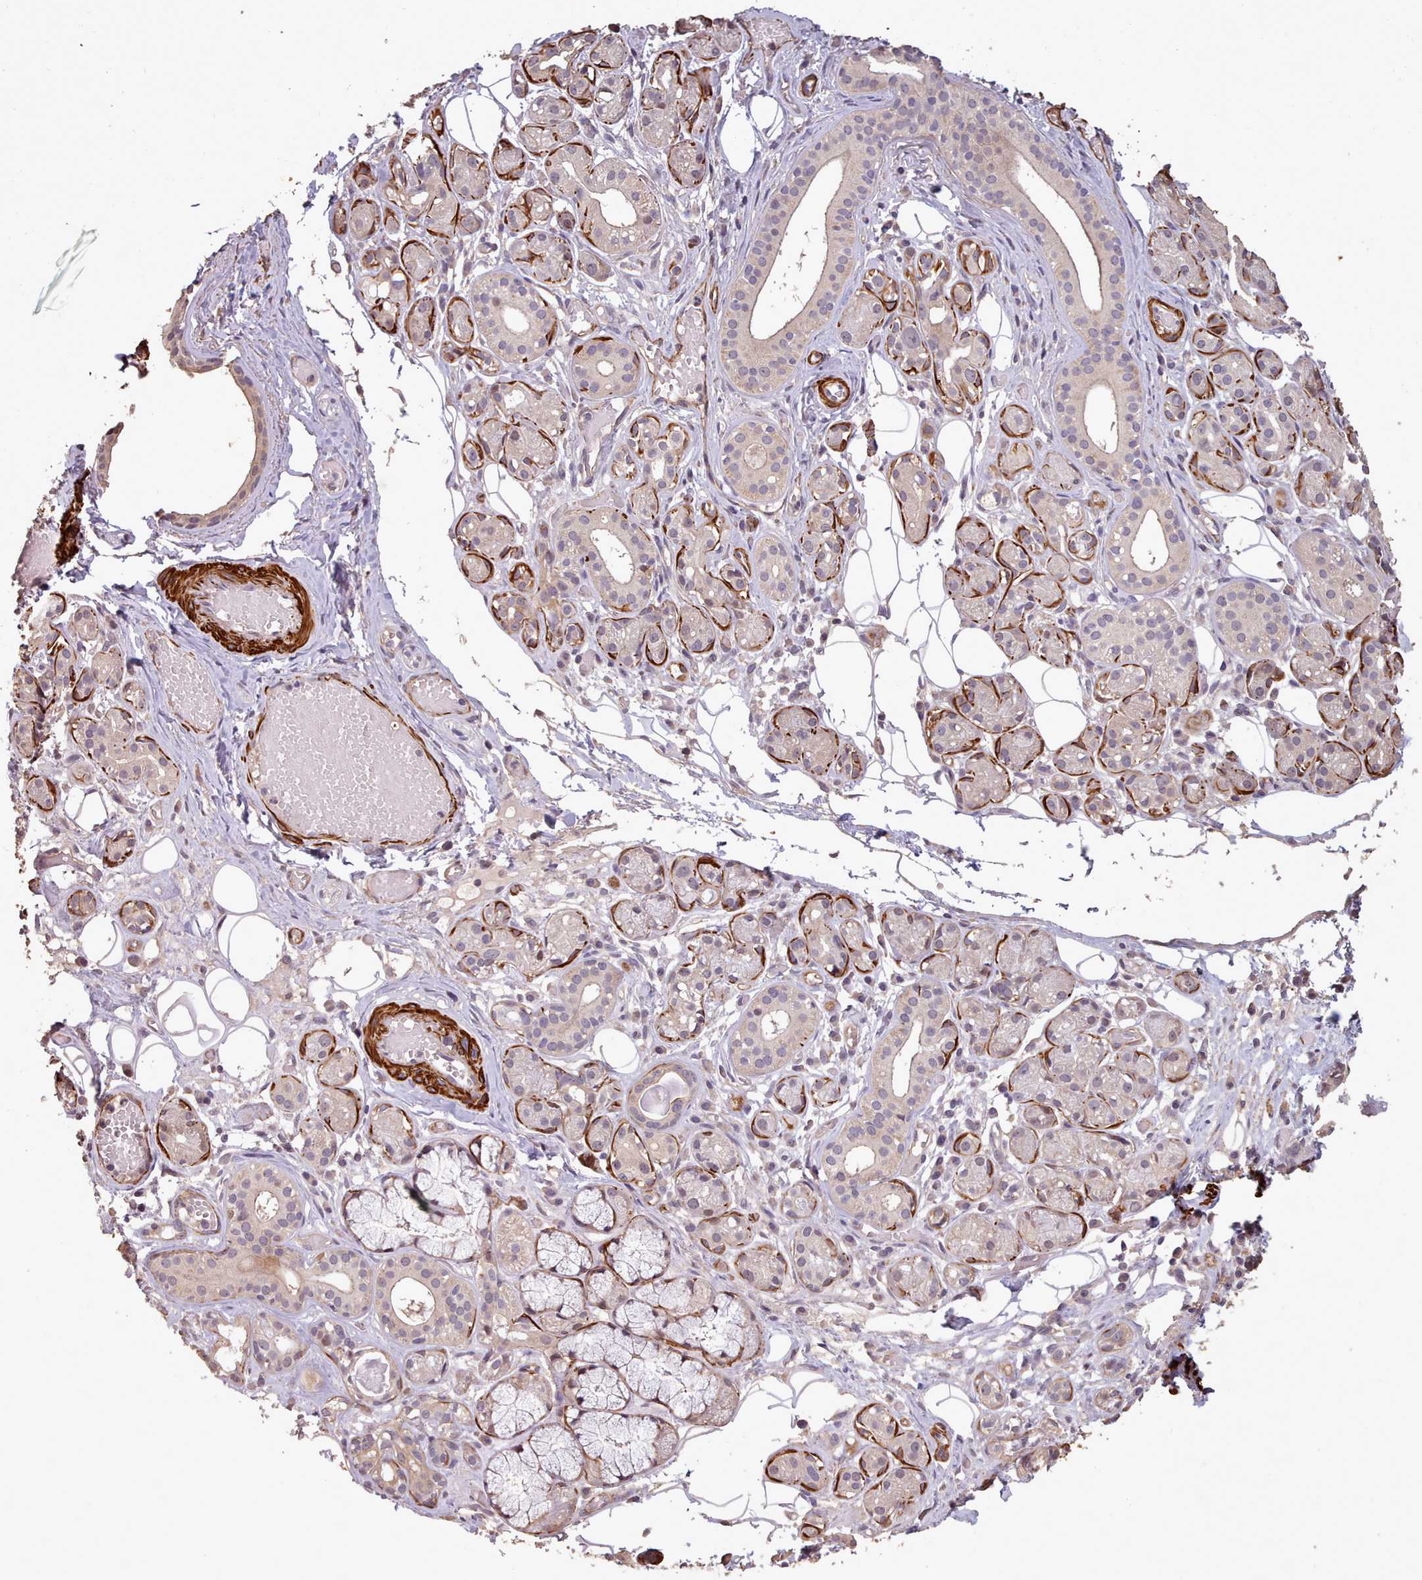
{"staining": {"intensity": "strong", "quantity": "<25%", "location": "cytoplasmic/membranous"}, "tissue": "salivary gland", "cell_type": "Glandular cells", "image_type": "normal", "snomed": [{"axis": "morphology", "description": "Normal tissue, NOS"}, {"axis": "topography", "description": "Salivary gland"}], "caption": "Immunohistochemical staining of unremarkable human salivary gland shows medium levels of strong cytoplasmic/membranous expression in about <25% of glandular cells. The staining was performed using DAB (3,3'-diaminobenzidine) to visualize the protein expression in brown, while the nuclei were stained in blue with hematoxylin (Magnification: 20x).", "gene": "NLRC4", "patient": {"sex": "male", "age": 82}}